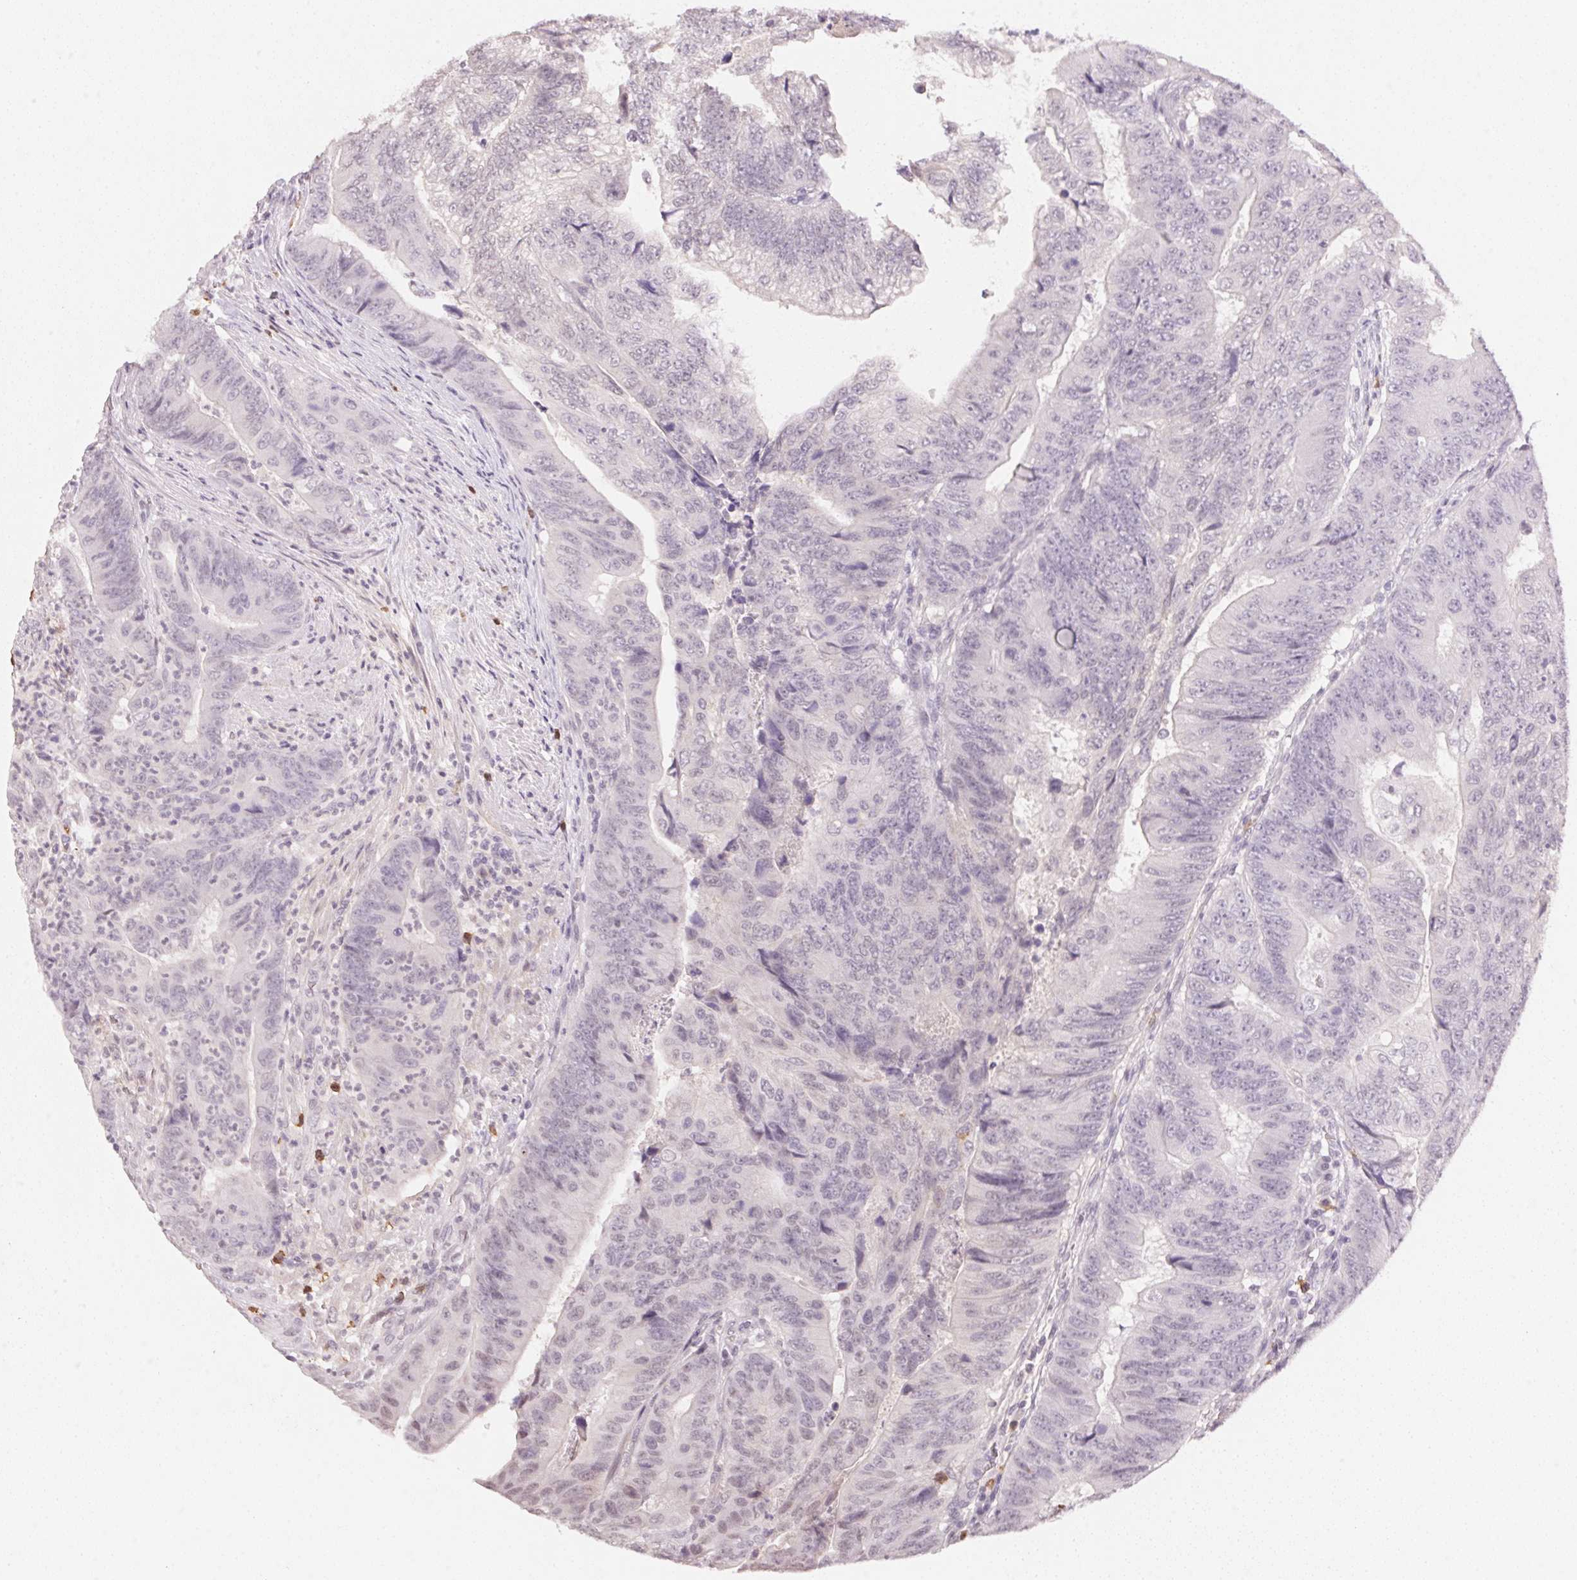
{"staining": {"intensity": "negative", "quantity": "none", "location": "none"}, "tissue": "colorectal cancer", "cell_type": "Tumor cells", "image_type": "cancer", "snomed": [{"axis": "morphology", "description": "Adenocarcinoma, NOS"}, {"axis": "topography", "description": "Colon"}], "caption": "DAB immunohistochemical staining of colorectal cancer (adenocarcinoma) reveals no significant expression in tumor cells. (DAB (3,3'-diaminobenzidine) immunohistochemistry, high magnification).", "gene": "FNDC4", "patient": {"sex": "female", "age": 48}}